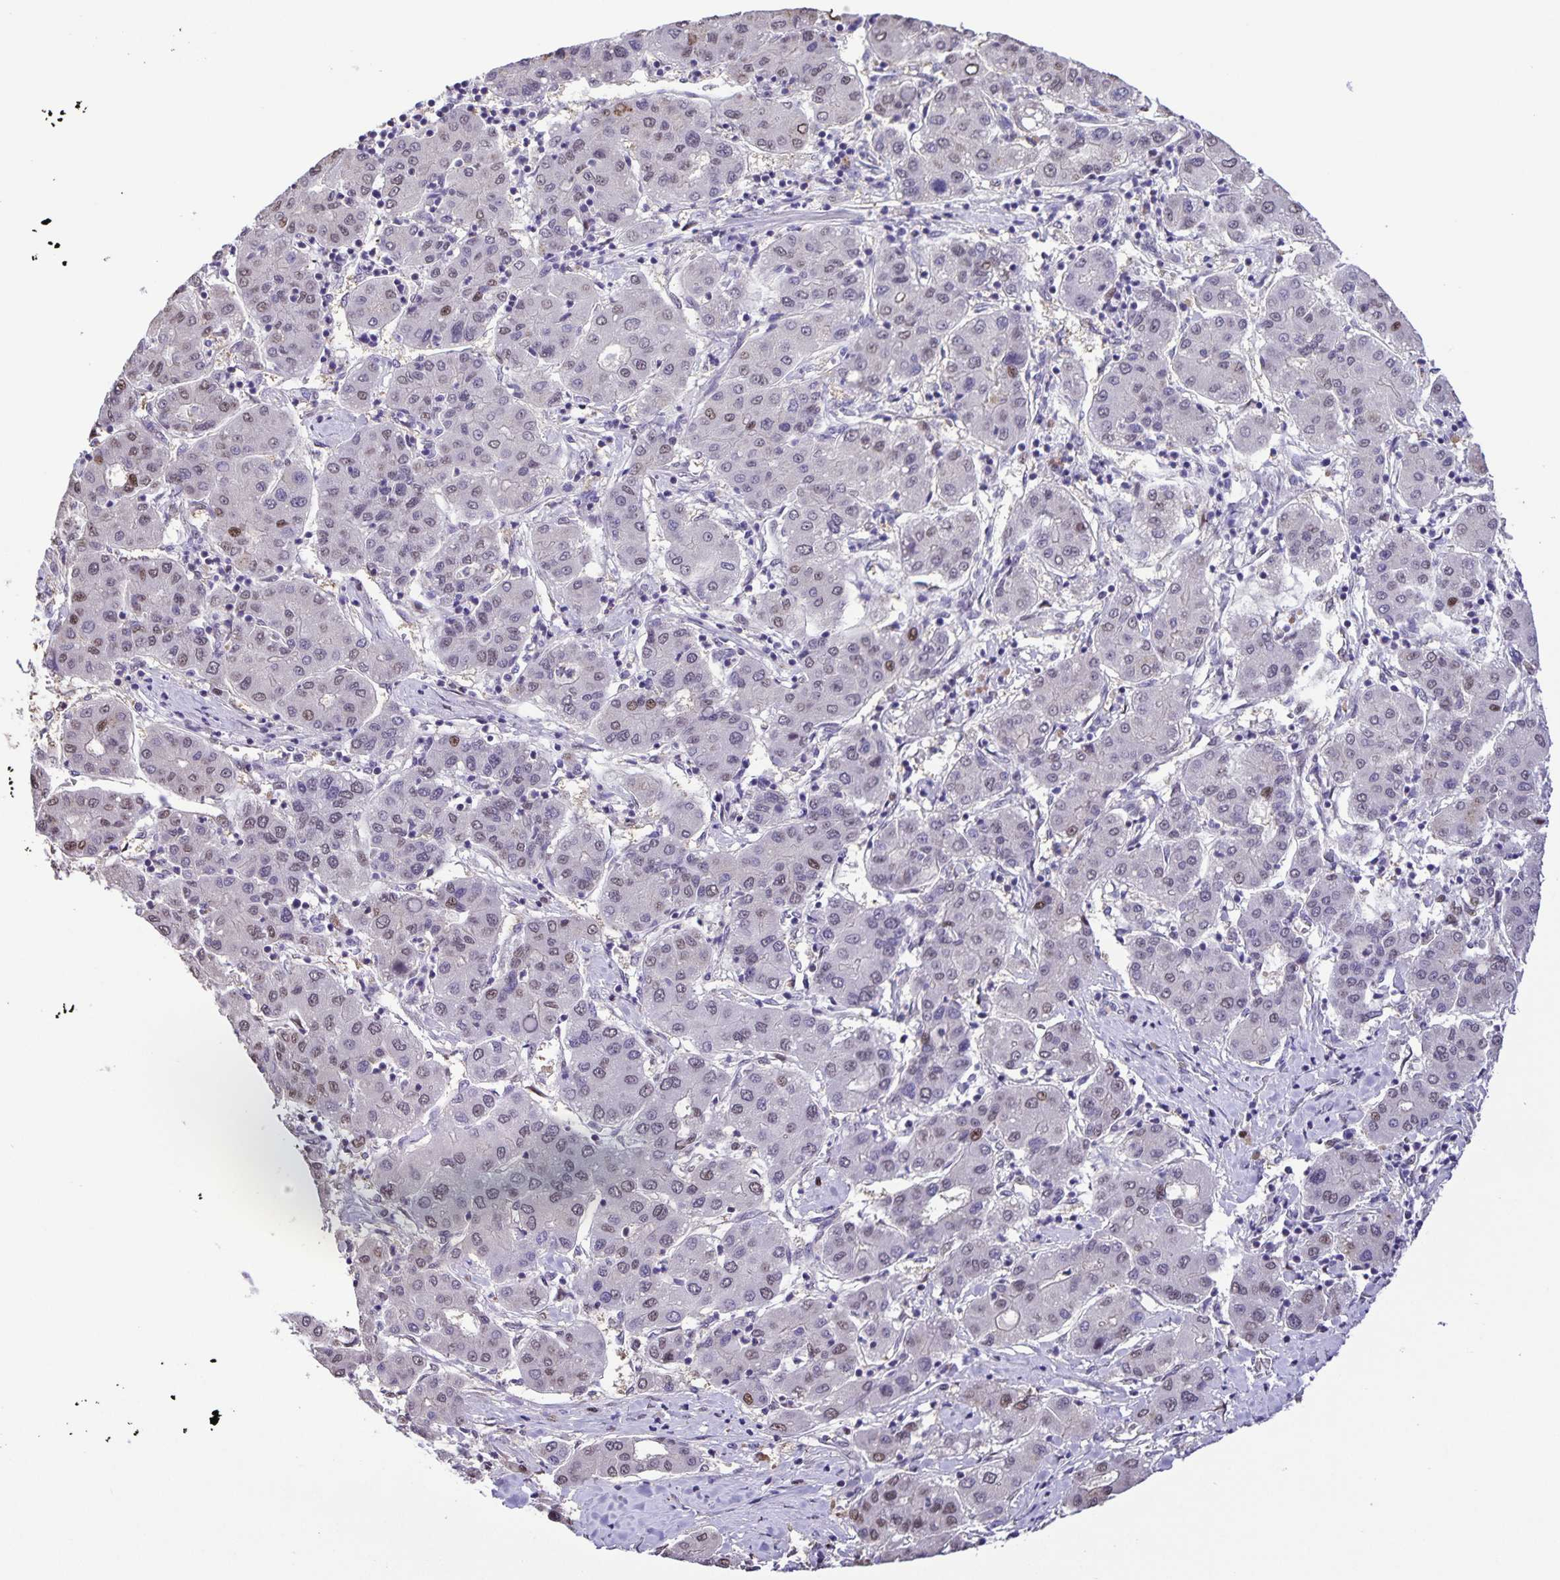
{"staining": {"intensity": "negative", "quantity": "none", "location": "none"}, "tissue": "liver cancer", "cell_type": "Tumor cells", "image_type": "cancer", "snomed": [{"axis": "morphology", "description": "Carcinoma, Hepatocellular, NOS"}, {"axis": "topography", "description": "Liver"}], "caption": "Immunohistochemistry (IHC) micrograph of liver cancer stained for a protein (brown), which shows no staining in tumor cells. (DAB immunohistochemistry, high magnification).", "gene": "ONECUT2", "patient": {"sex": "male", "age": 65}}